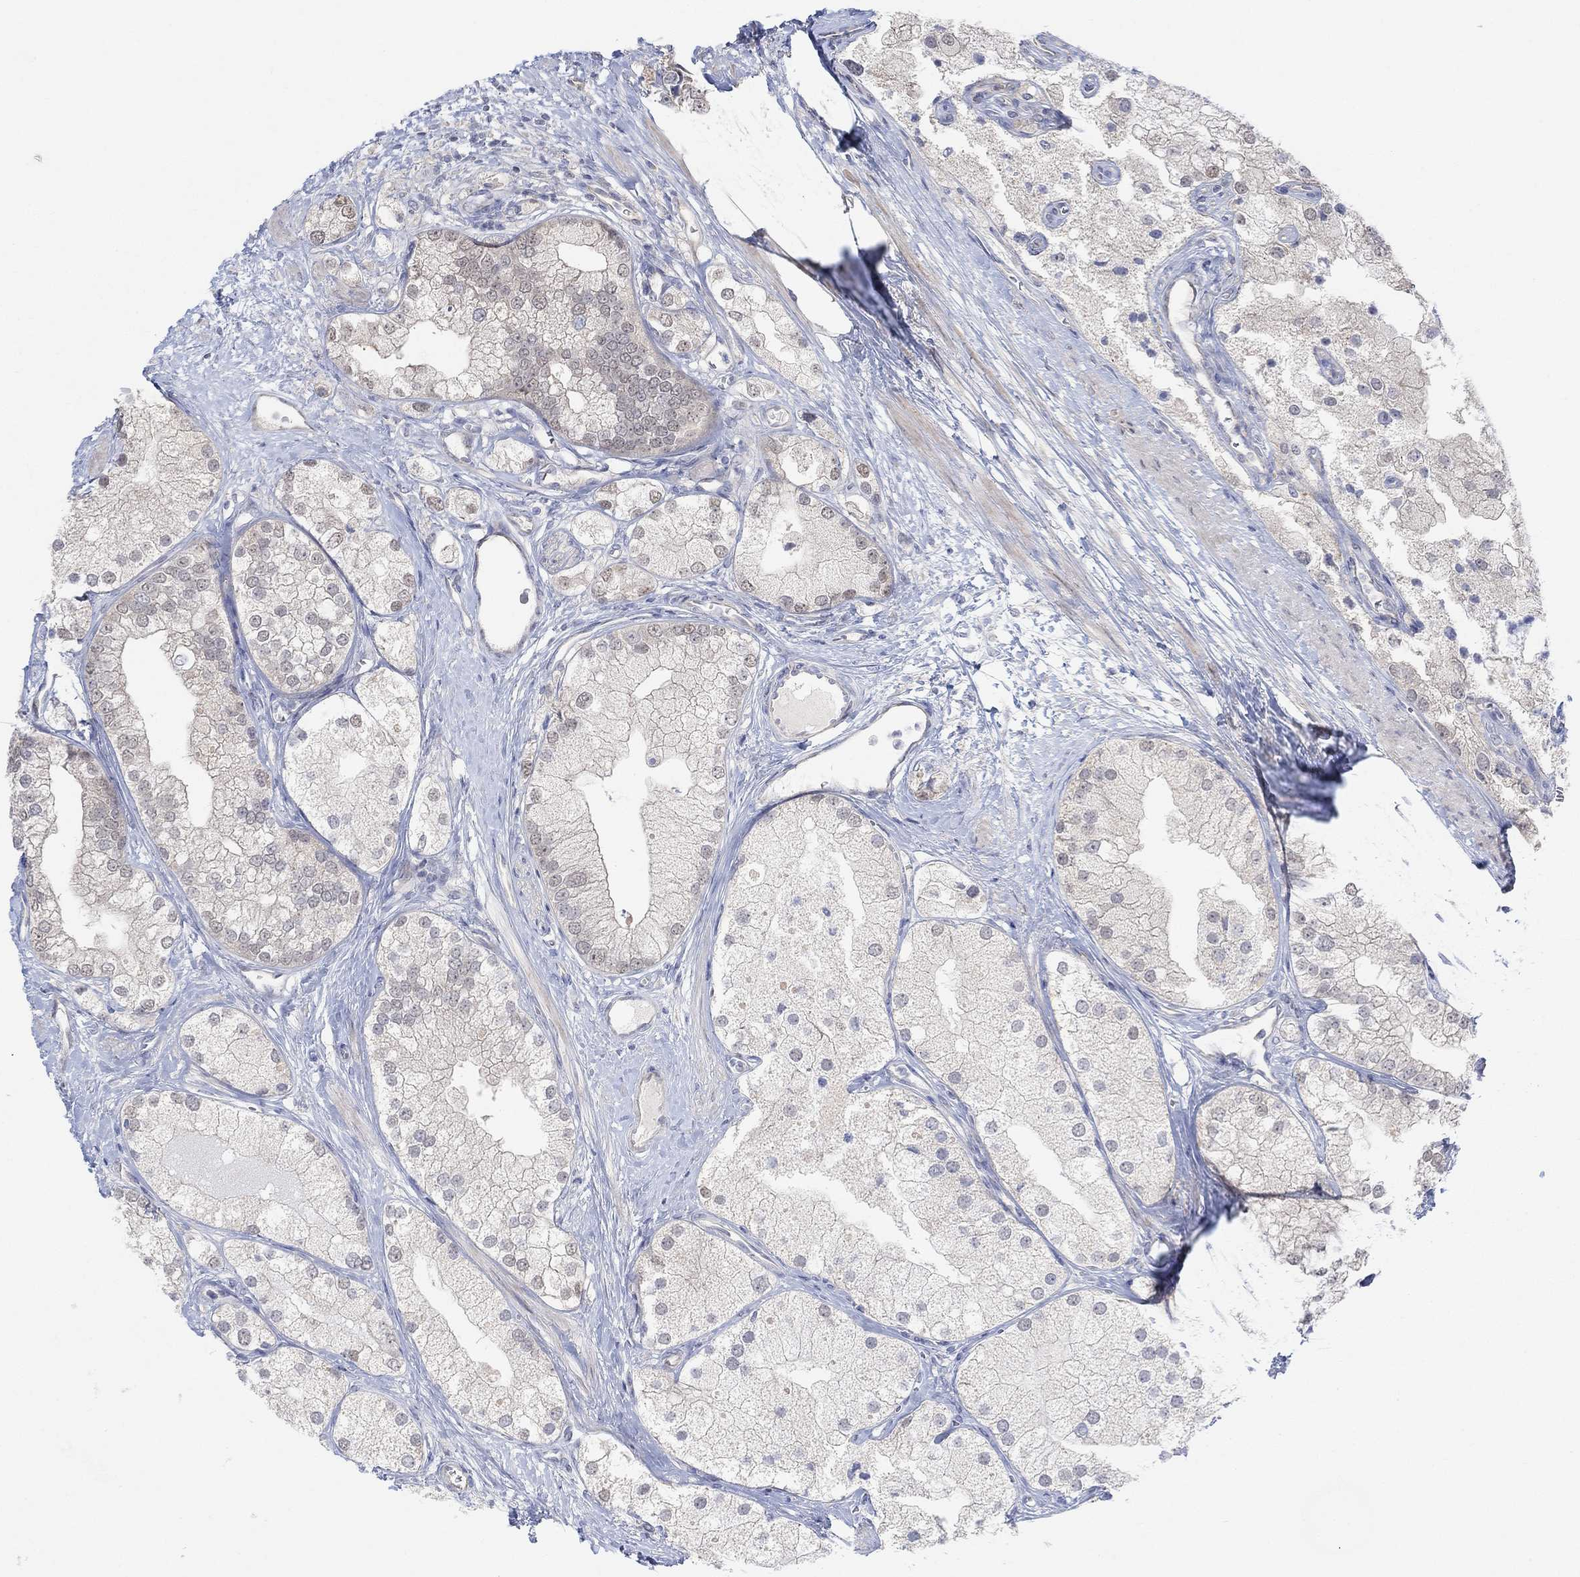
{"staining": {"intensity": "negative", "quantity": "none", "location": "none"}, "tissue": "prostate cancer", "cell_type": "Tumor cells", "image_type": "cancer", "snomed": [{"axis": "morphology", "description": "Adenocarcinoma, NOS"}, {"axis": "topography", "description": "Prostate and seminal vesicle, NOS"}, {"axis": "topography", "description": "Prostate"}], "caption": "Immunohistochemistry (IHC) of prostate adenocarcinoma reveals no positivity in tumor cells.", "gene": "CNTF", "patient": {"sex": "male", "age": 79}}